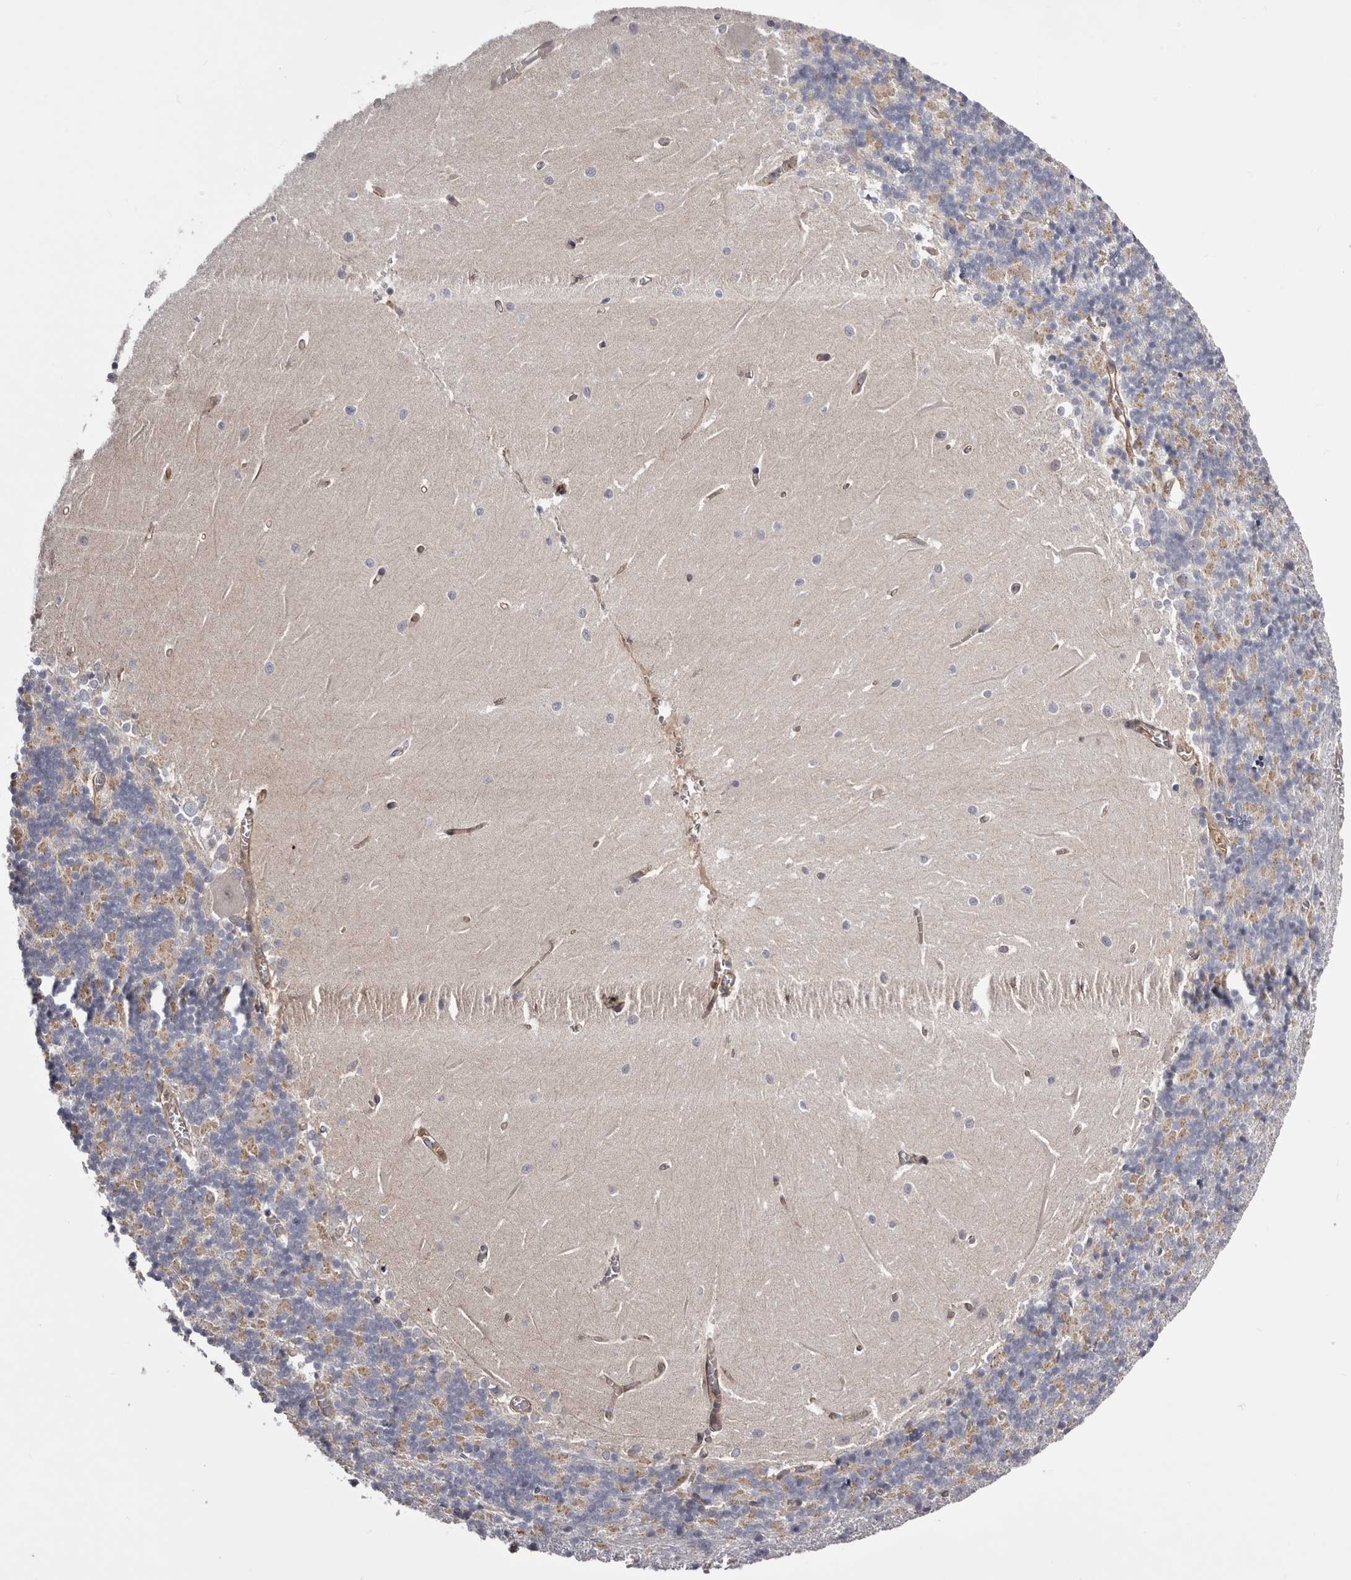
{"staining": {"intensity": "negative", "quantity": "none", "location": "none"}, "tissue": "cerebellum", "cell_type": "Cells in granular layer", "image_type": "normal", "snomed": [{"axis": "morphology", "description": "Normal tissue, NOS"}, {"axis": "topography", "description": "Cerebellum"}], "caption": "This is a micrograph of immunohistochemistry staining of unremarkable cerebellum, which shows no expression in cells in granular layer. Brightfield microscopy of IHC stained with DAB (brown) and hematoxylin (blue), captured at high magnification.", "gene": "DMRT2", "patient": {"sex": "male", "age": 37}}